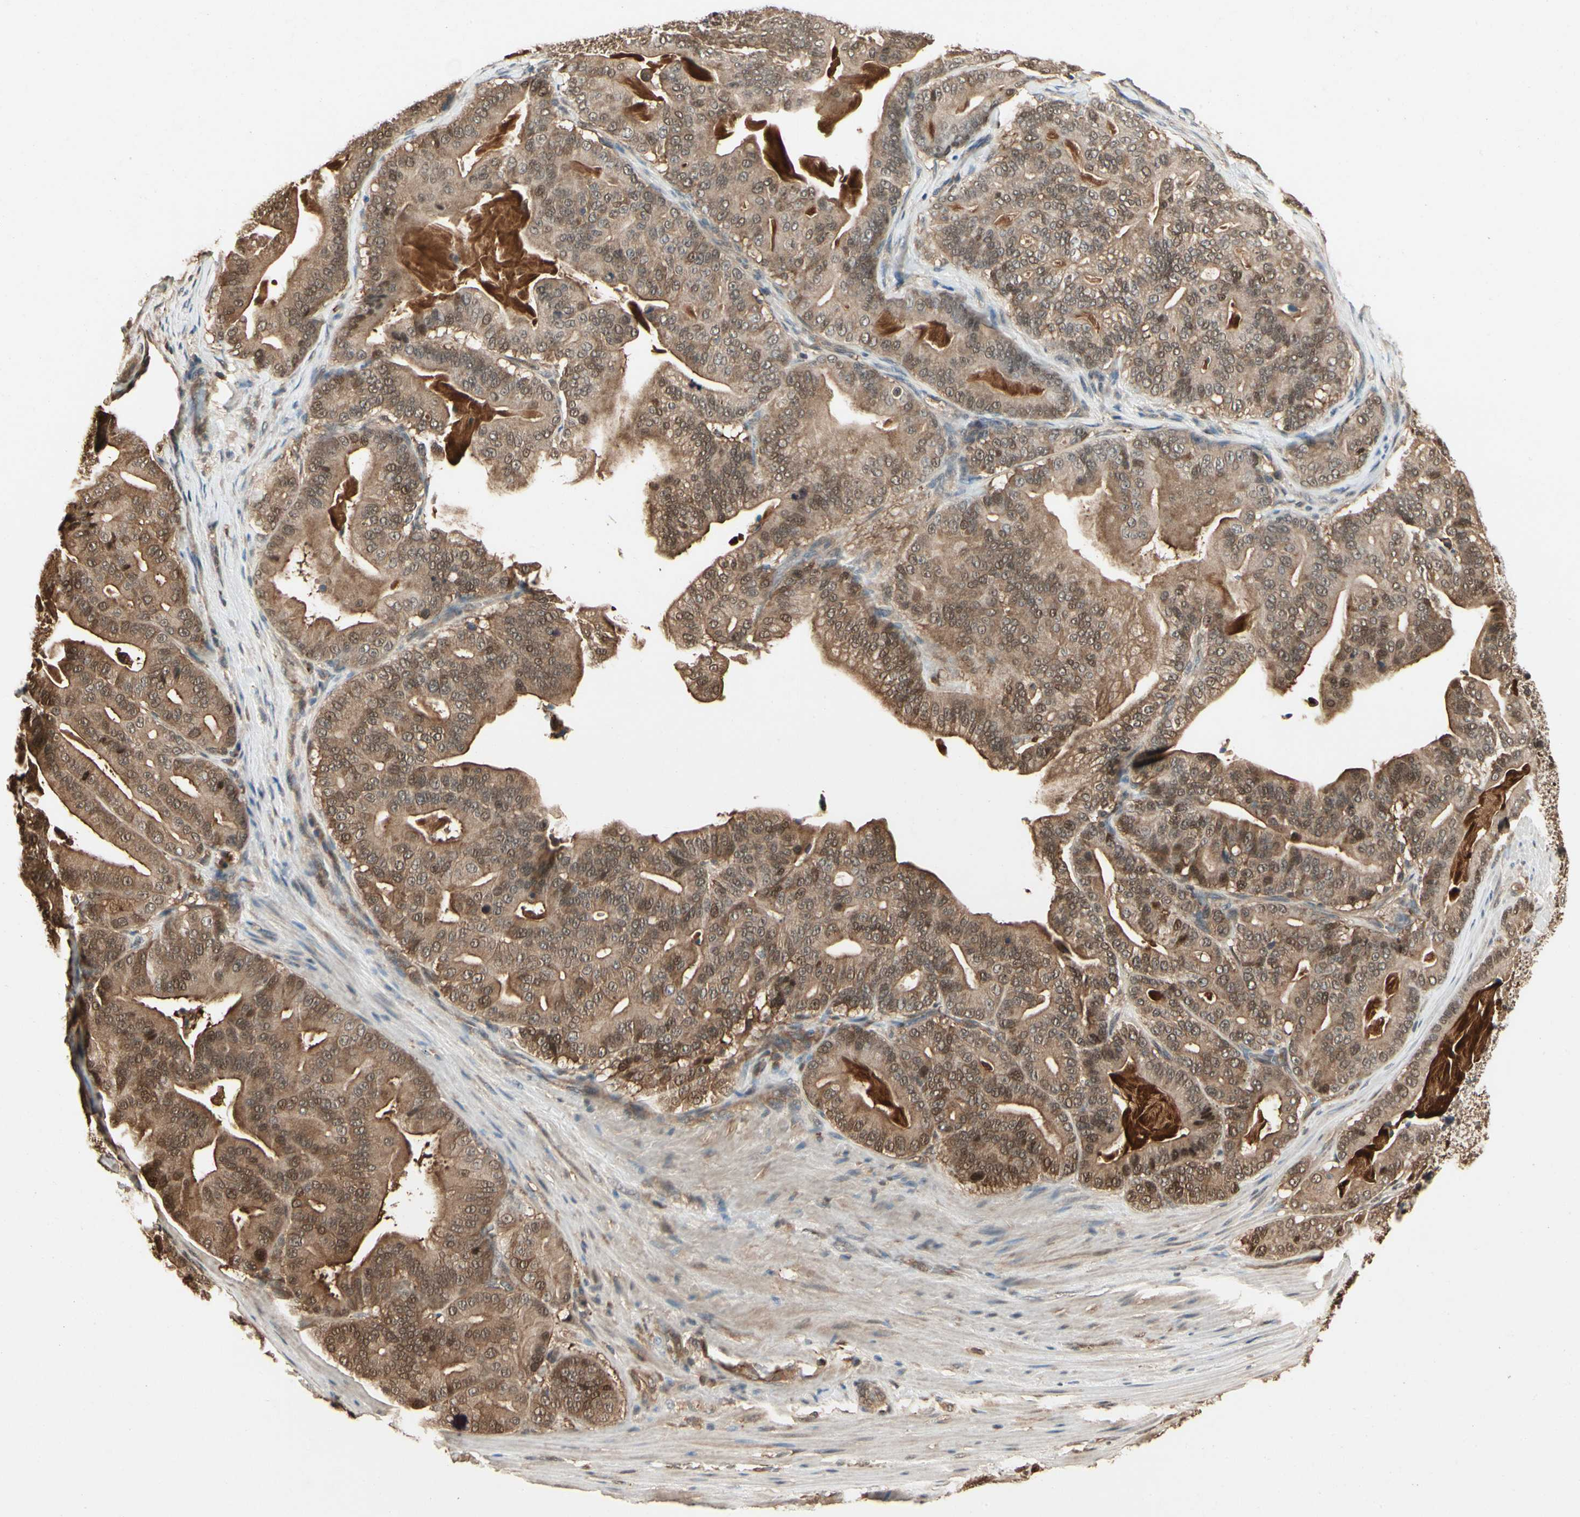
{"staining": {"intensity": "moderate", "quantity": ">75%", "location": "cytoplasmic/membranous"}, "tissue": "pancreatic cancer", "cell_type": "Tumor cells", "image_type": "cancer", "snomed": [{"axis": "morphology", "description": "Adenocarcinoma, NOS"}, {"axis": "topography", "description": "Pancreas"}], "caption": "Tumor cells demonstrate medium levels of moderate cytoplasmic/membranous staining in about >75% of cells in pancreatic adenocarcinoma.", "gene": "YWHAQ", "patient": {"sex": "male", "age": 63}}